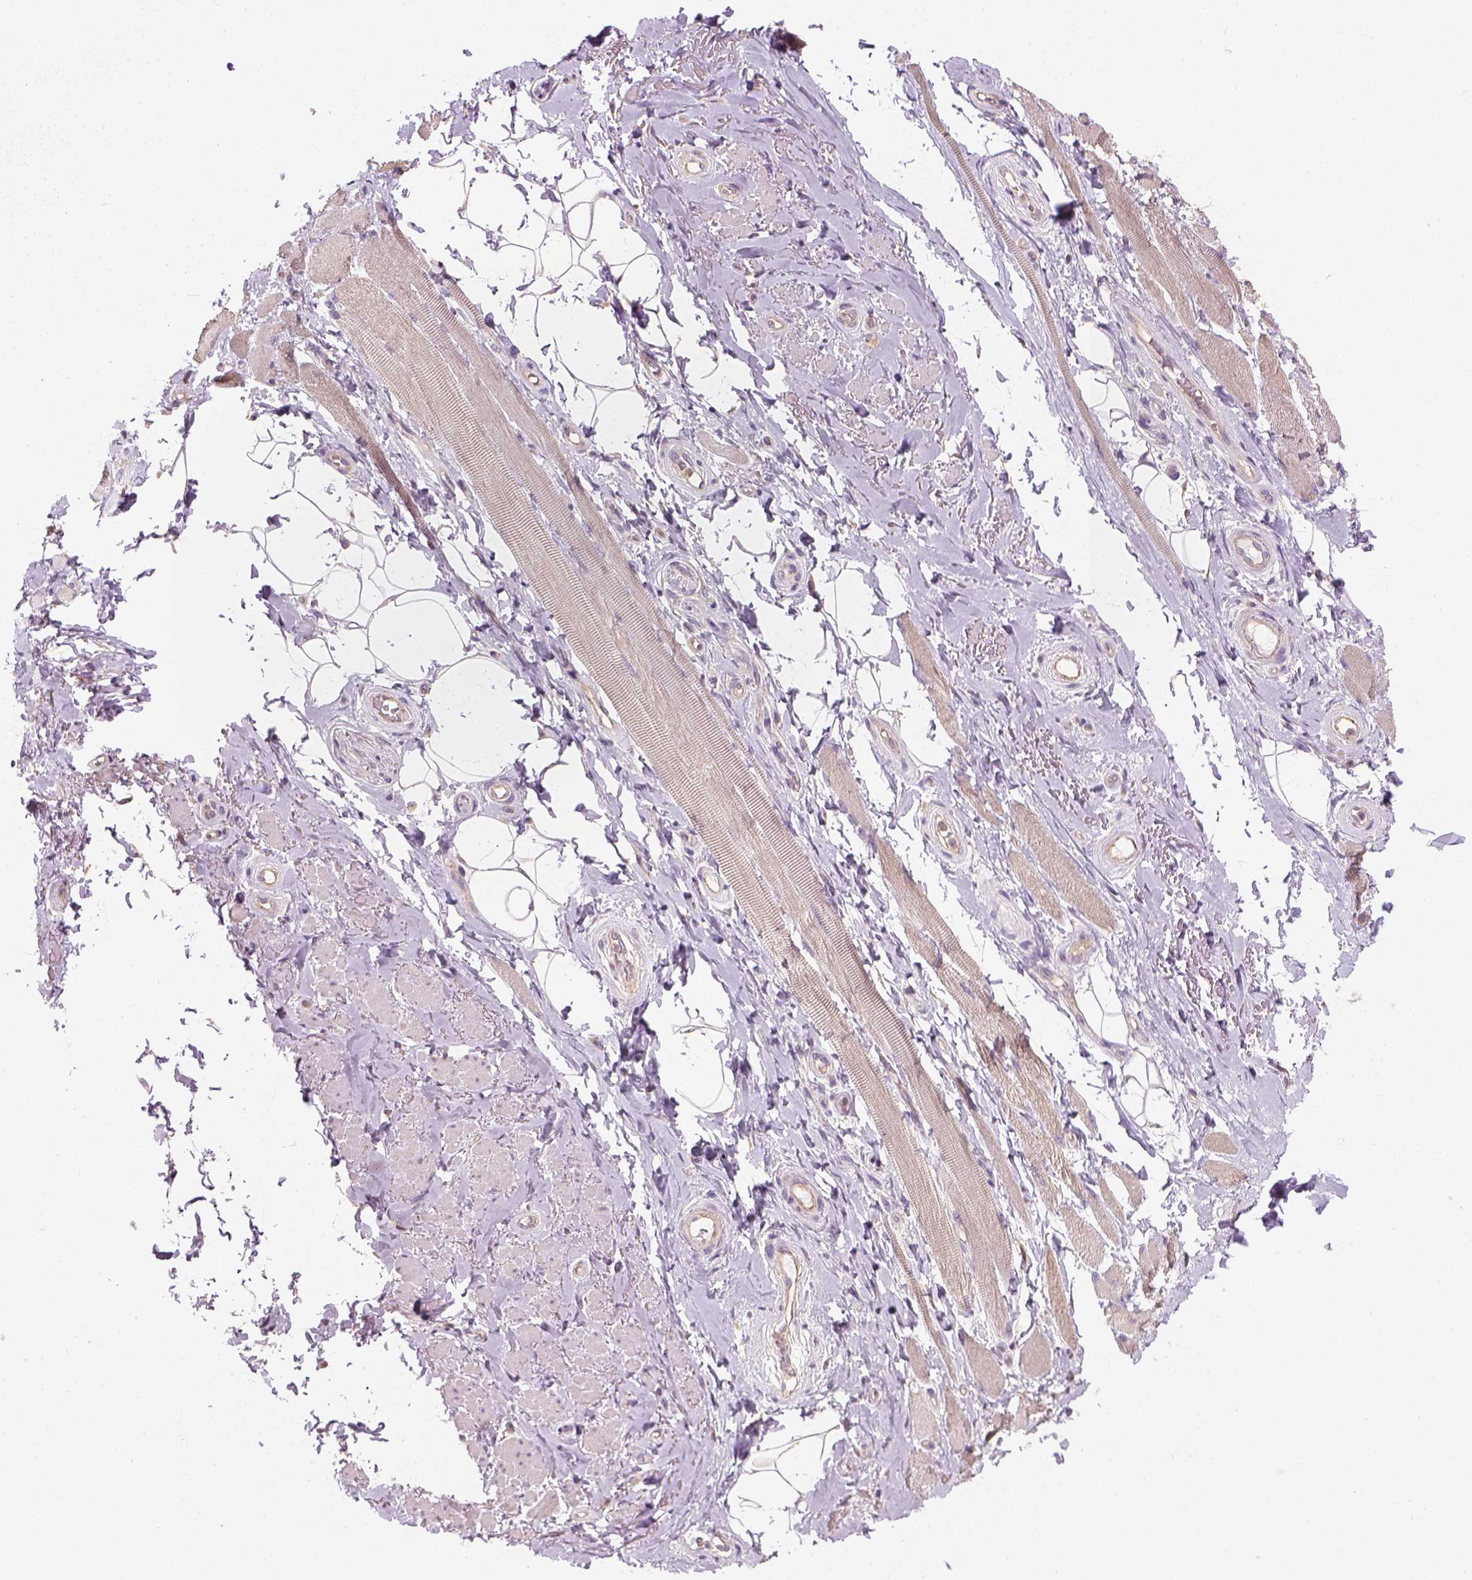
{"staining": {"intensity": "negative", "quantity": "none", "location": "none"}, "tissue": "adipose tissue", "cell_type": "Adipocytes", "image_type": "normal", "snomed": [{"axis": "morphology", "description": "Normal tissue, NOS"}, {"axis": "topography", "description": "Anal"}, {"axis": "topography", "description": "Peripheral nerve tissue"}], "caption": "Protein analysis of normal adipose tissue shows no significant expression in adipocytes.", "gene": "CRACR2A", "patient": {"sex": "male", "age": 53}}